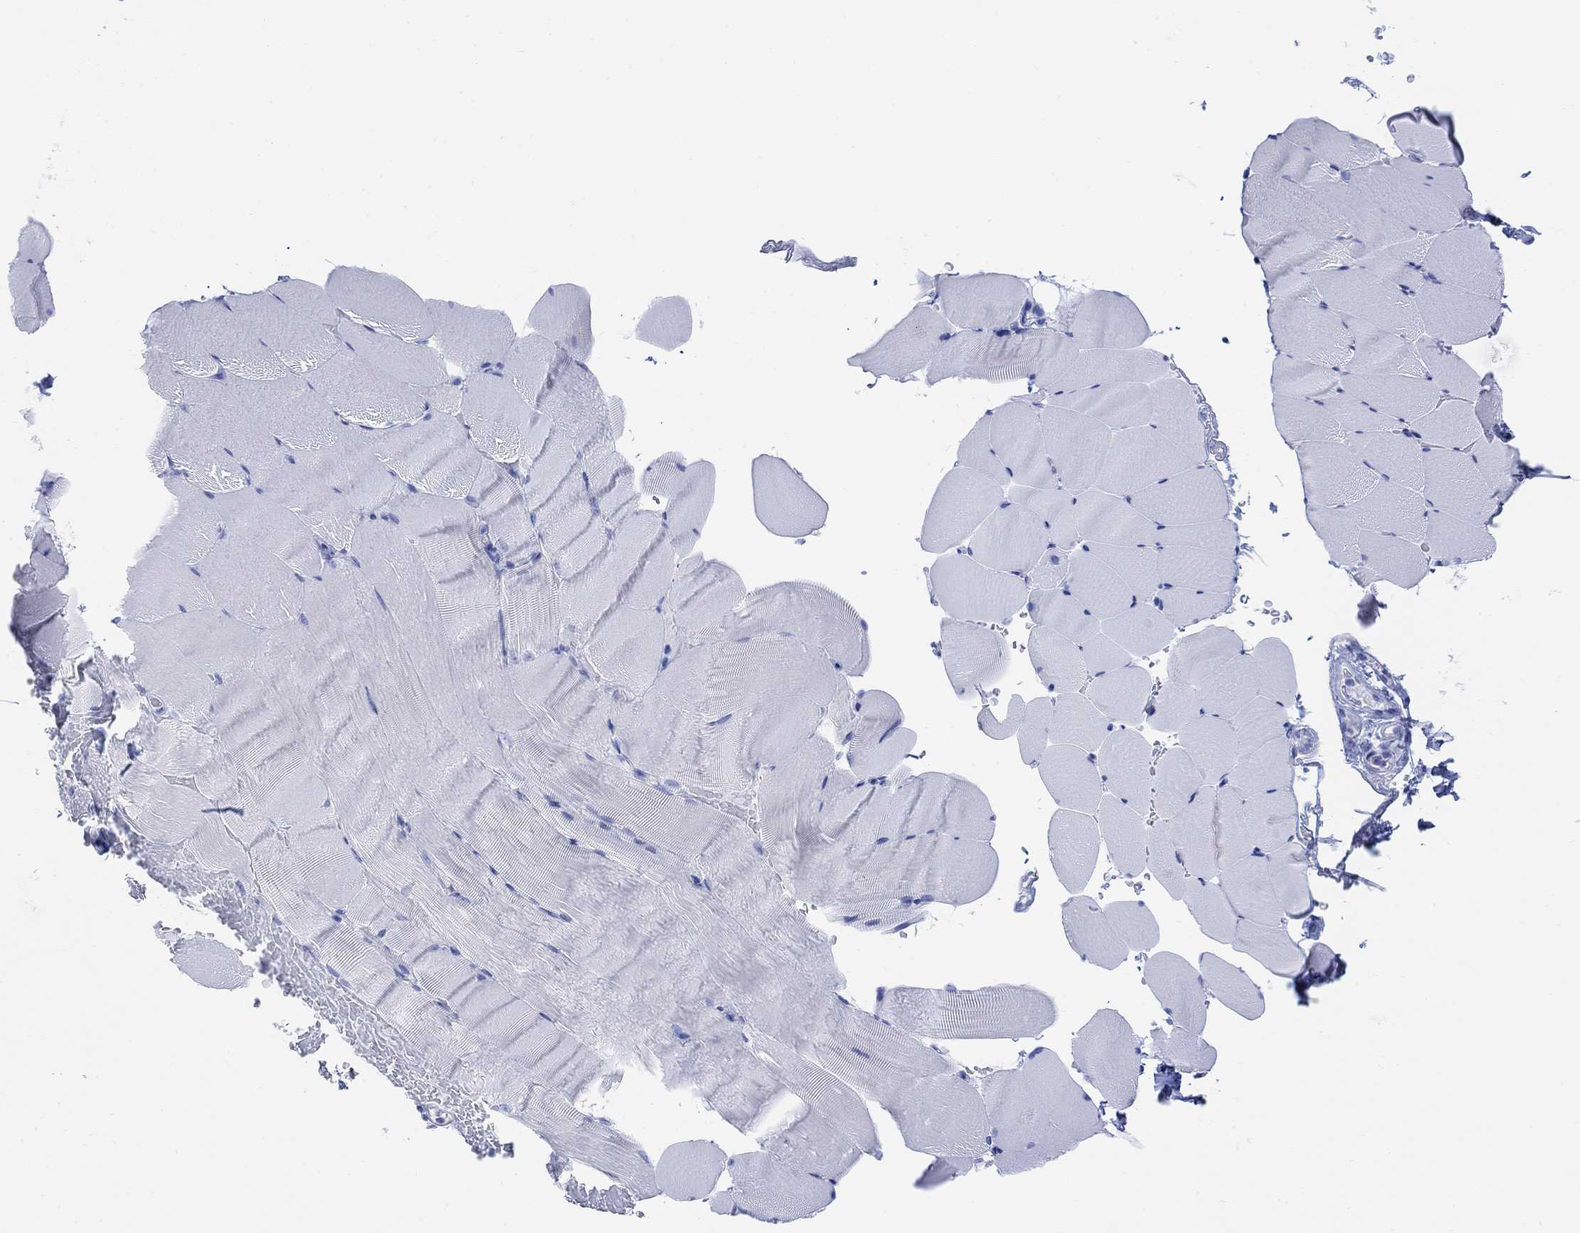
{"staining": {"intensity": "negative", "quantity": "none", "location": "none"}, "tissue": "skeletal muscle", "cell_type": "Myocytes", "image_type": "normal", "snomed": [{"axis": "morphology", "description": "Normal tissue, NOS"}, {"axis": "topography", "description": "Skeletal muscle"}], "caption": "Human skeletal muscle stained for a protein using immunohistochemistry (IHC) demonstrates no positivity in myocytes.", "gene": "GNG13", "patient": {"sex": "female", "age": 37}}